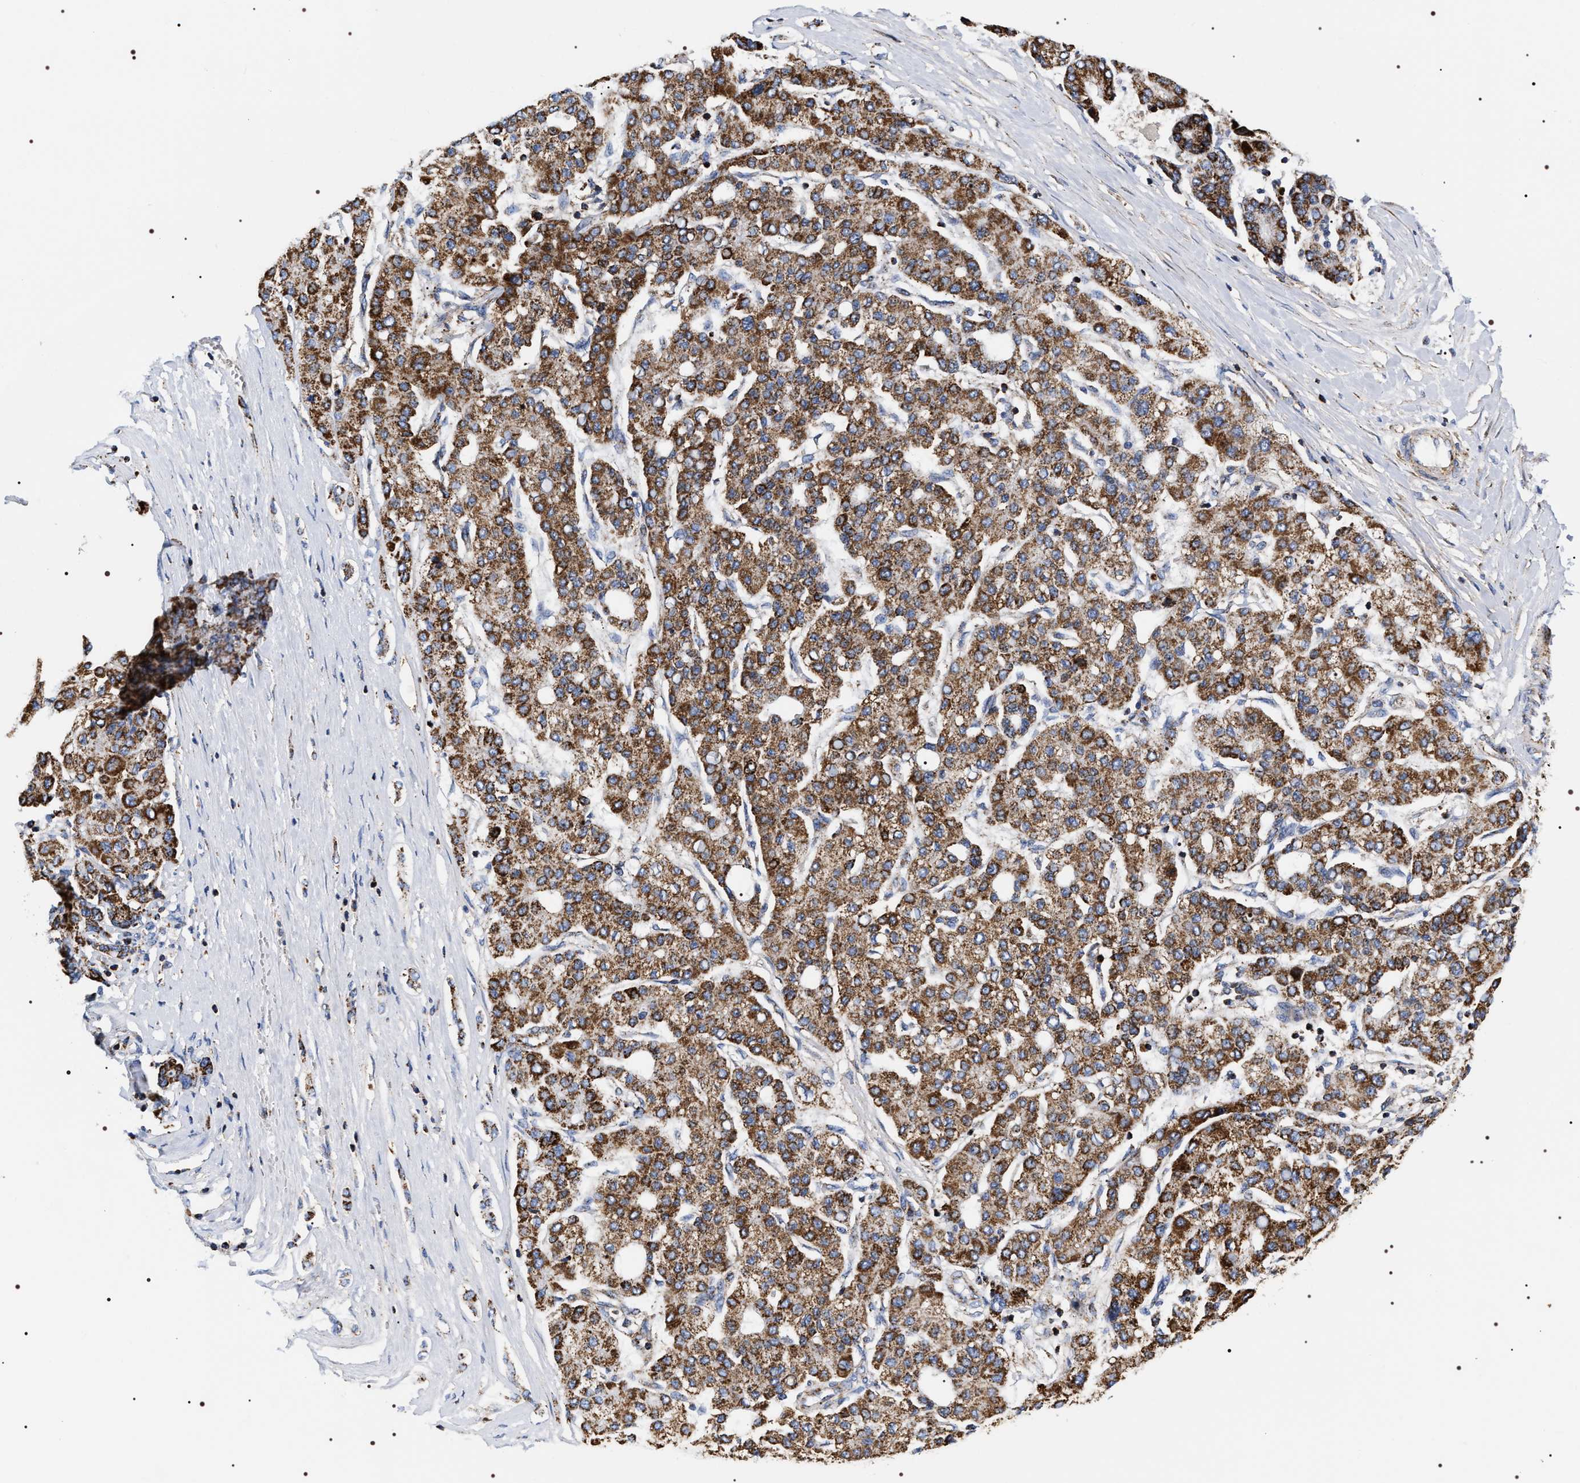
{"staining": {"intensity": "strong", "quantity": ">75%", "location": "cytoplasmic/membranous"}, "tissue": "liver cancer", "cell_type": "Tumor cells", "image_type": "cancer", "snomed": [{"axis": "morphology", "description": "Carcinoma, Hepatocellular, NOS"}, {"axis": "topography", "description": "Liver"}], "caption": "Liver cancer (hepatocellular carcinoma) tissue exhibits strong cytoplasmic/membranous staining in approximately >75% of tumor cells The staining is performed using DAB brown chromogen to label protein expression. The nuclei are counter-stained blue using hematoxylin.", "gene": "COG5", "patient": {"sex": "male", "age": 65}}